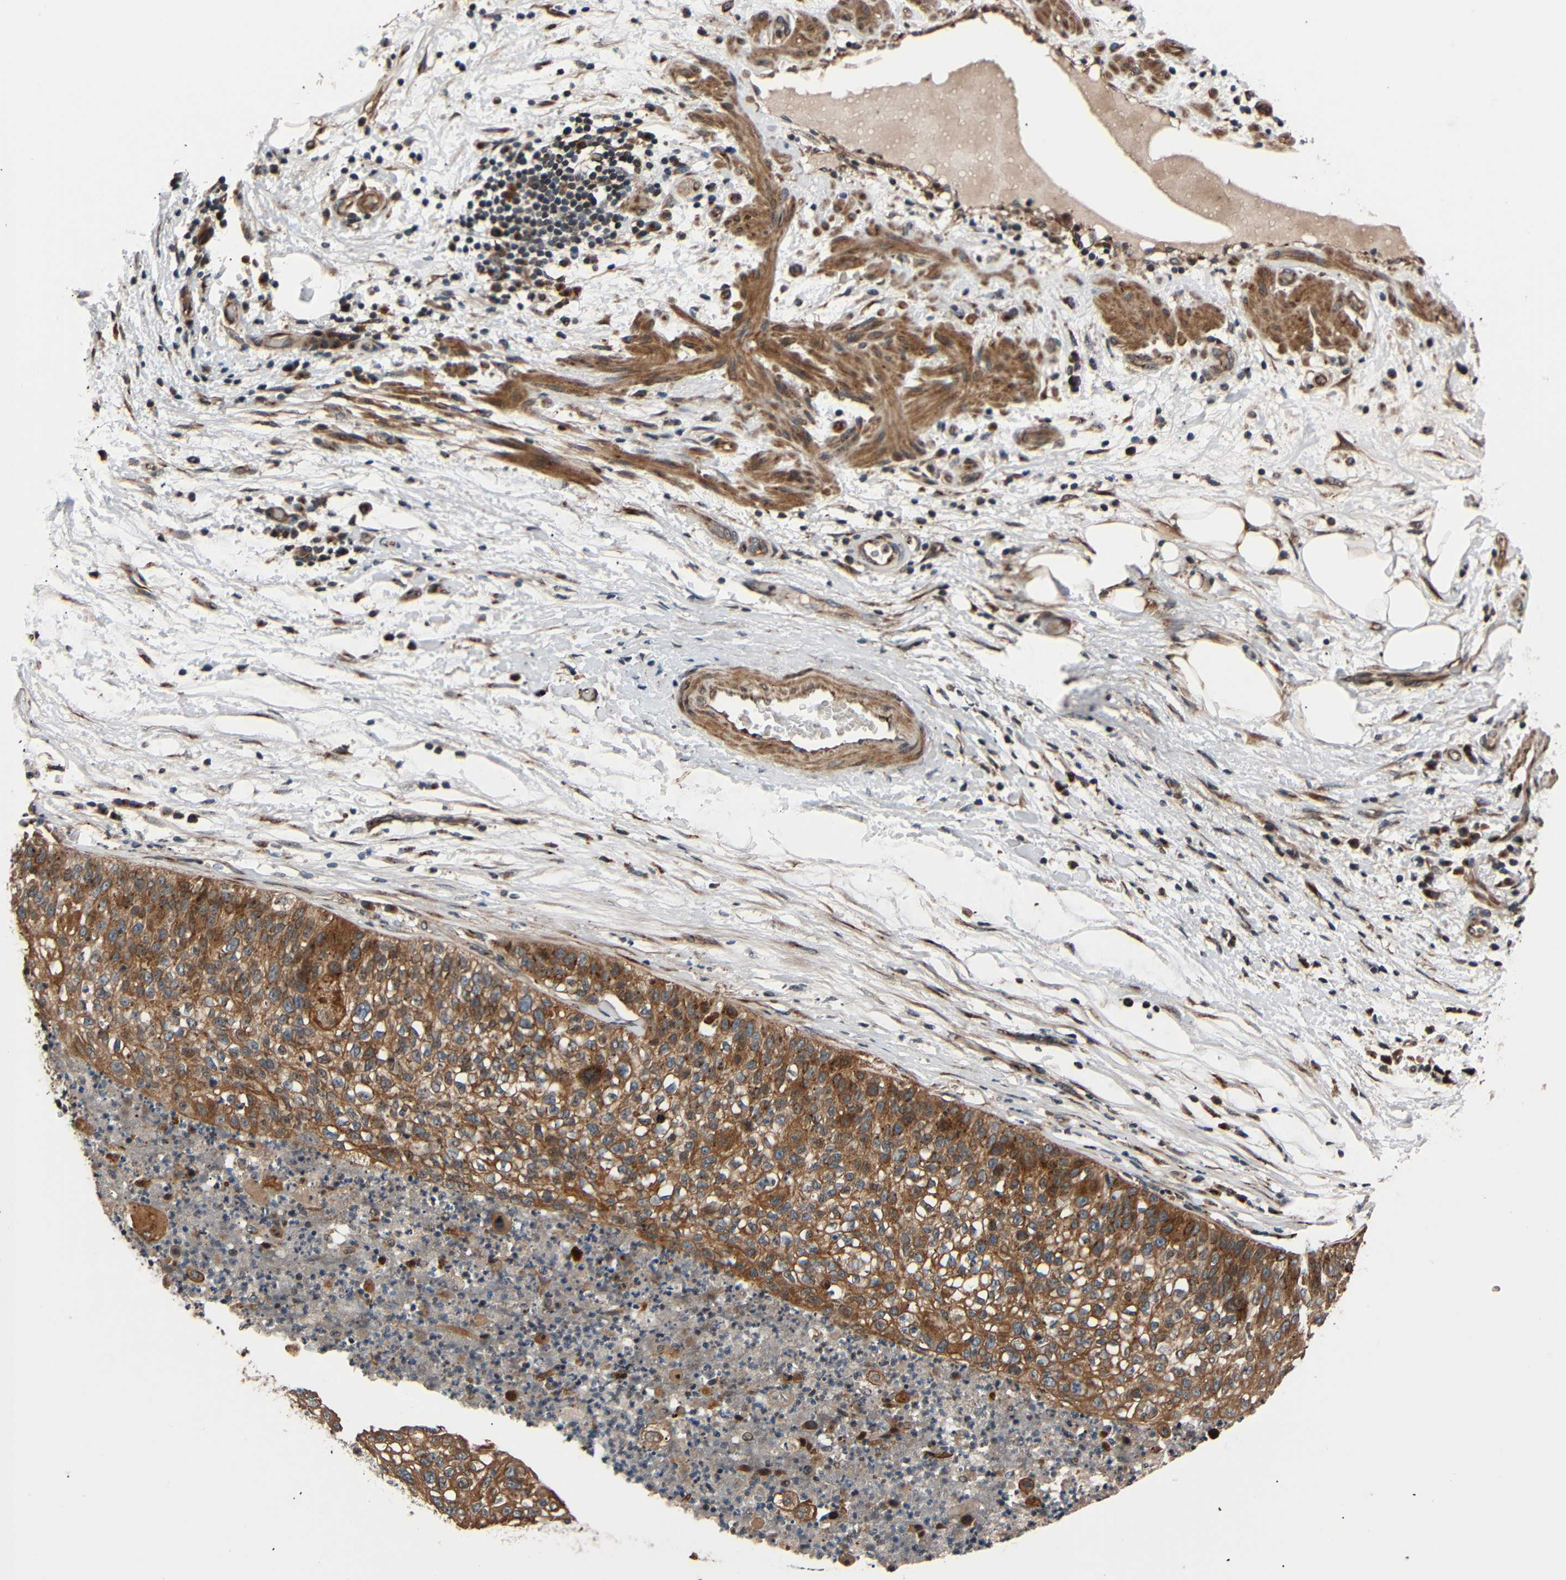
{"staining": {"intensity": "moderate", "quantity": ">75%", "location": "cytoplasmic/membranous"}, "tissue": "lung cancer", "cell_type": "Tumor cells", "image_type": "cancer", "snomed": [{"axis": "morphology", "description": "Inflammation, NOS"}, {"axis": "morphology", "description": "Squamous cell carcinoma, NOS"}, {"axis": "topography", "description": "Lymph node"}, {"axis": "topography", "description": "Soft tissue"}, {"axis": "topography", "description": "Lung"}], "caption": "Lung cancer stained with DAB (3,3'-diaminobenzidine) immunohistochemistry (IHC) reveals medium levels of moderate cytoplasmic/membranous positivity in about >75% of tumor cells.", "gene": "AKAP9", "patient": {"sex": "male", "age": 66}}